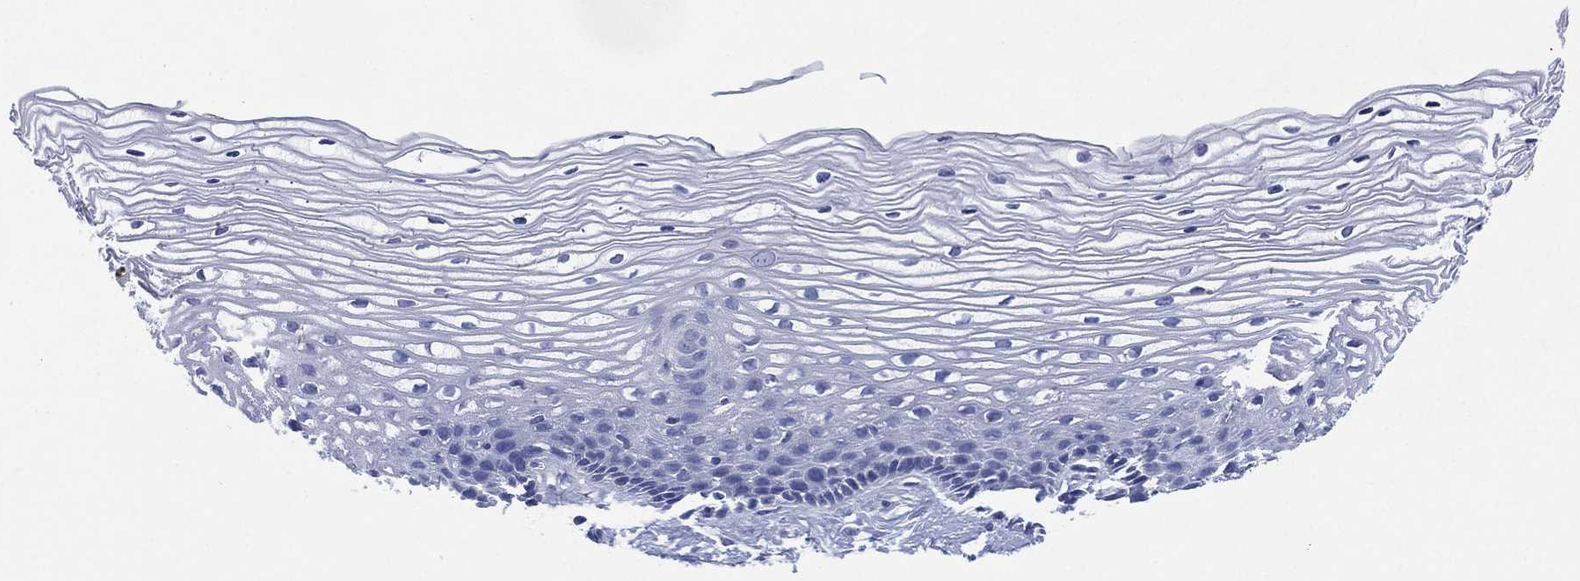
{"staining": {"intensity": "negative", "quantity": "none", "location": "none"}, "tissue": "cervix", "cell_type": "Glandular cells", "image_type": "normal", "snomed": [{"axis": "morphology", "description": "Normal tissue, NOS"}, {"axis": "topography", "description": "Cervix"}], "caption": "Immunohistochemistry of normal human cervix shows no staining in glandular cells.", "gene": "CHRNA3", "patient": {"sex": "female", "age": 40}}